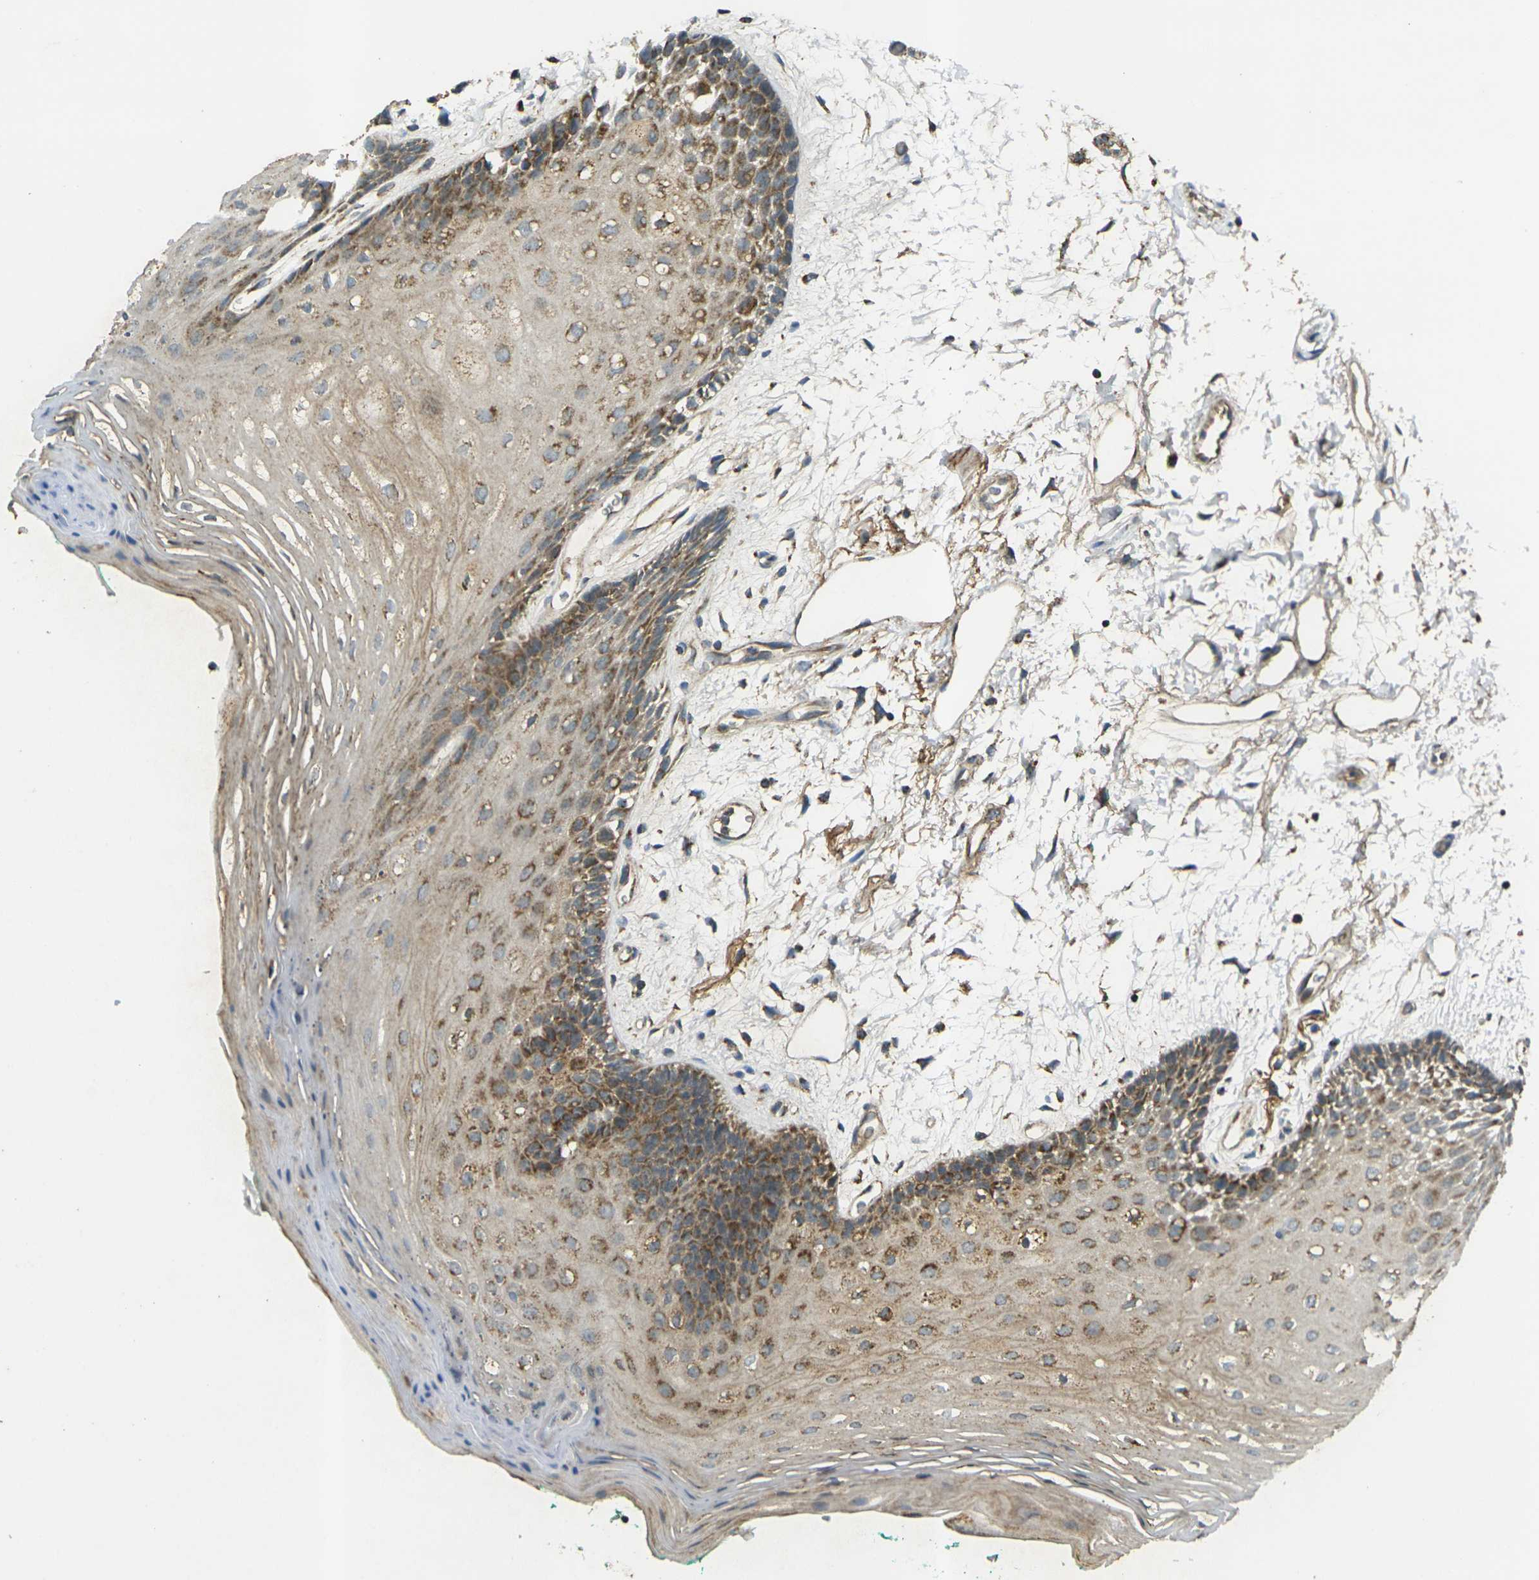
{"staining": {"intensity": "moderate", "quantity": ">75%", "location": "cytoplasmic/membranous"}, "tissue": "oral mucosa", "cell_type": "Squamous epithelial cells", "image_type": "normal", "snomed": [{"axis": "morphology", "description": "Normal tissue, NOS"}, {"axis": "topography", "description": "Skeletal muscle"}, {"axis": "topography", "description": "Oral tissue"}, {"axis": "topography", "description": "Peripheral nerve tissue"}], "caption": "An image of oral mucosa stained for a protein exhibits moderate cytoplasmic/membranous brown staining in squamous epithelial cells.", "gene": "IGF1R", "patient": {"sex": "female", "age": 84}}